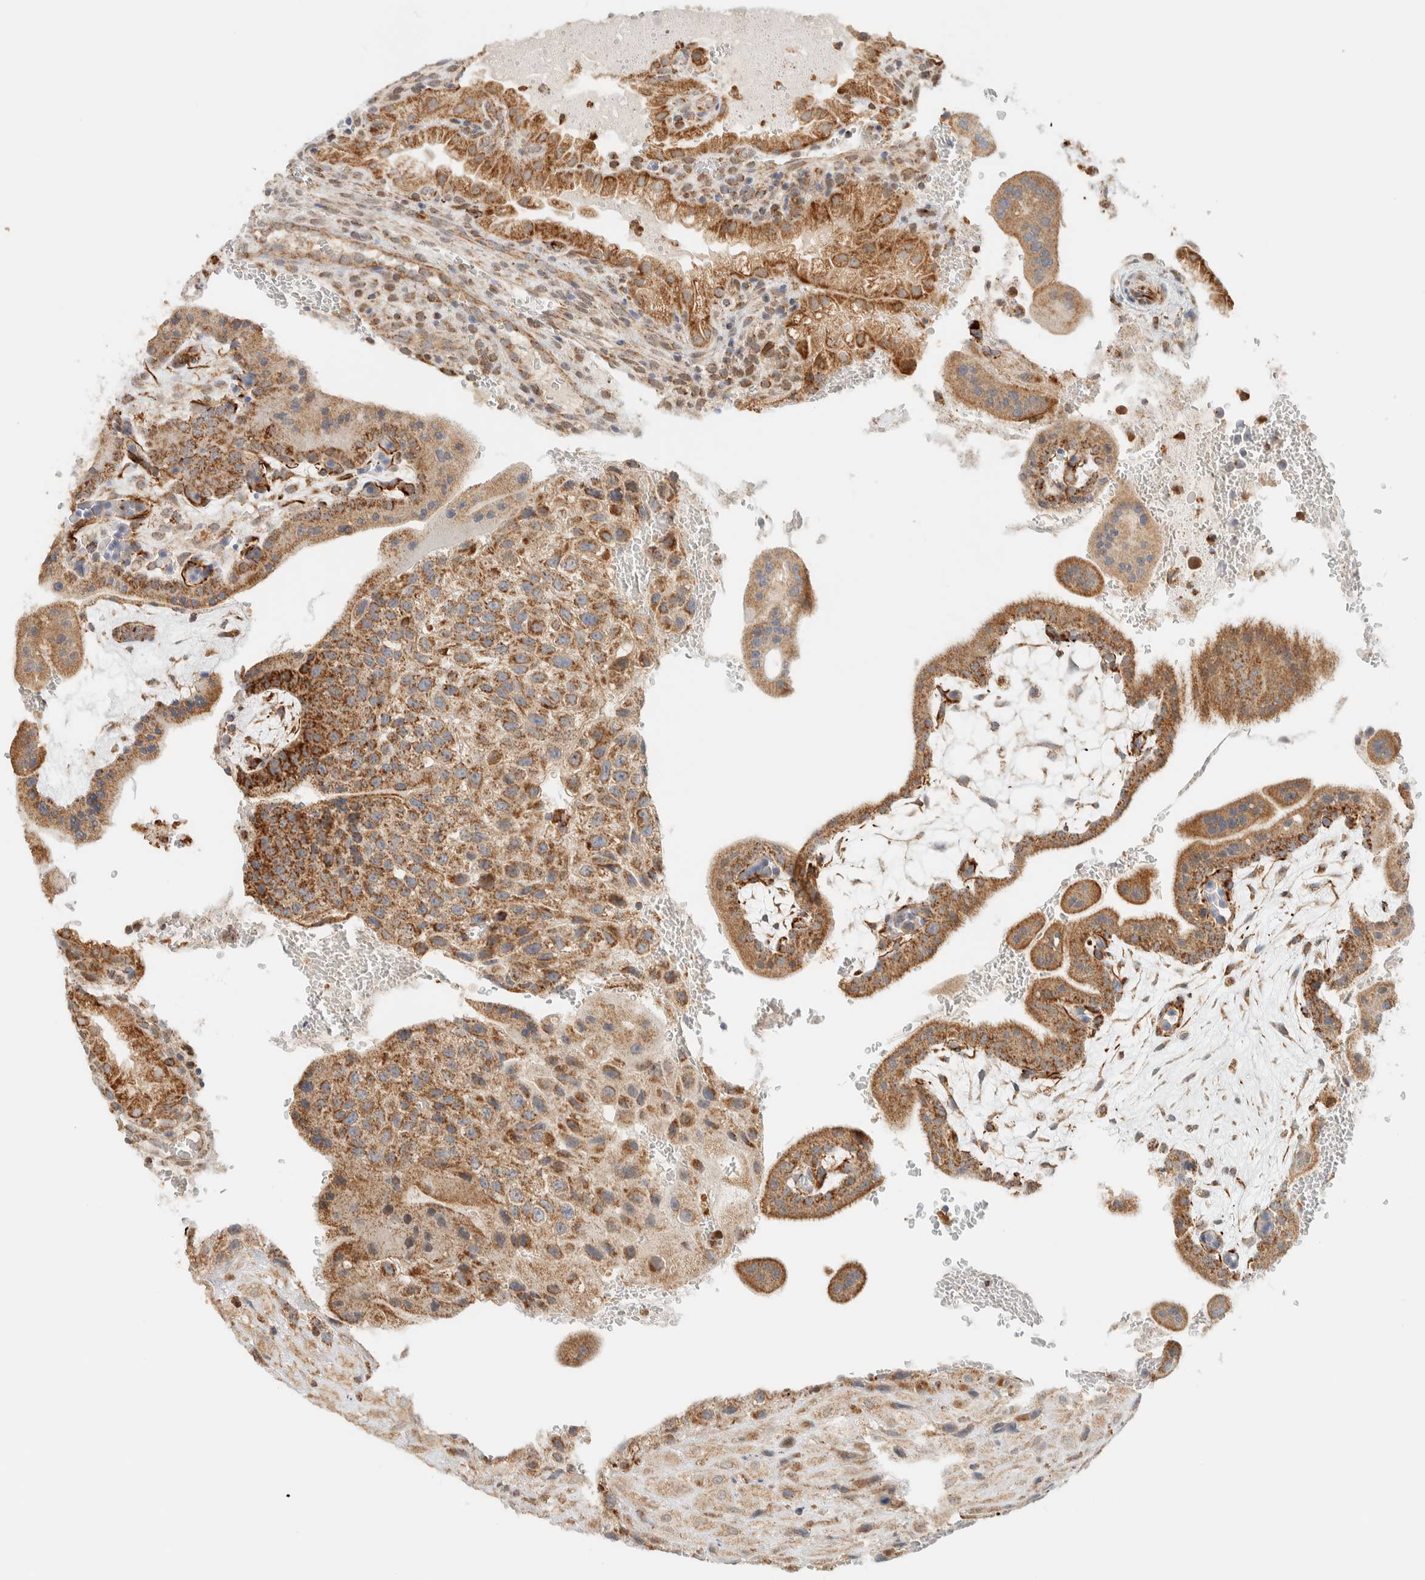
{"staining": {"intensity": "moderate", "quantity": ">75%", "location": "cytoplasmic/membranous"}, "tissue": "placenta", "cell_type": "Decidual cells", "image_type": "normal", "snomed": [{"axis": "morphology", "description": "Normal tissue, NOS"}, {"axis": "topography", "description": "Placenta"}], "caption": "Unremarkable placenta displays moderate cytoplasmic/membranous positivity in approximately >75% of decidual cells.", "gene": "KIFAP3", "patient": {"sex": "female", "age": 35}}